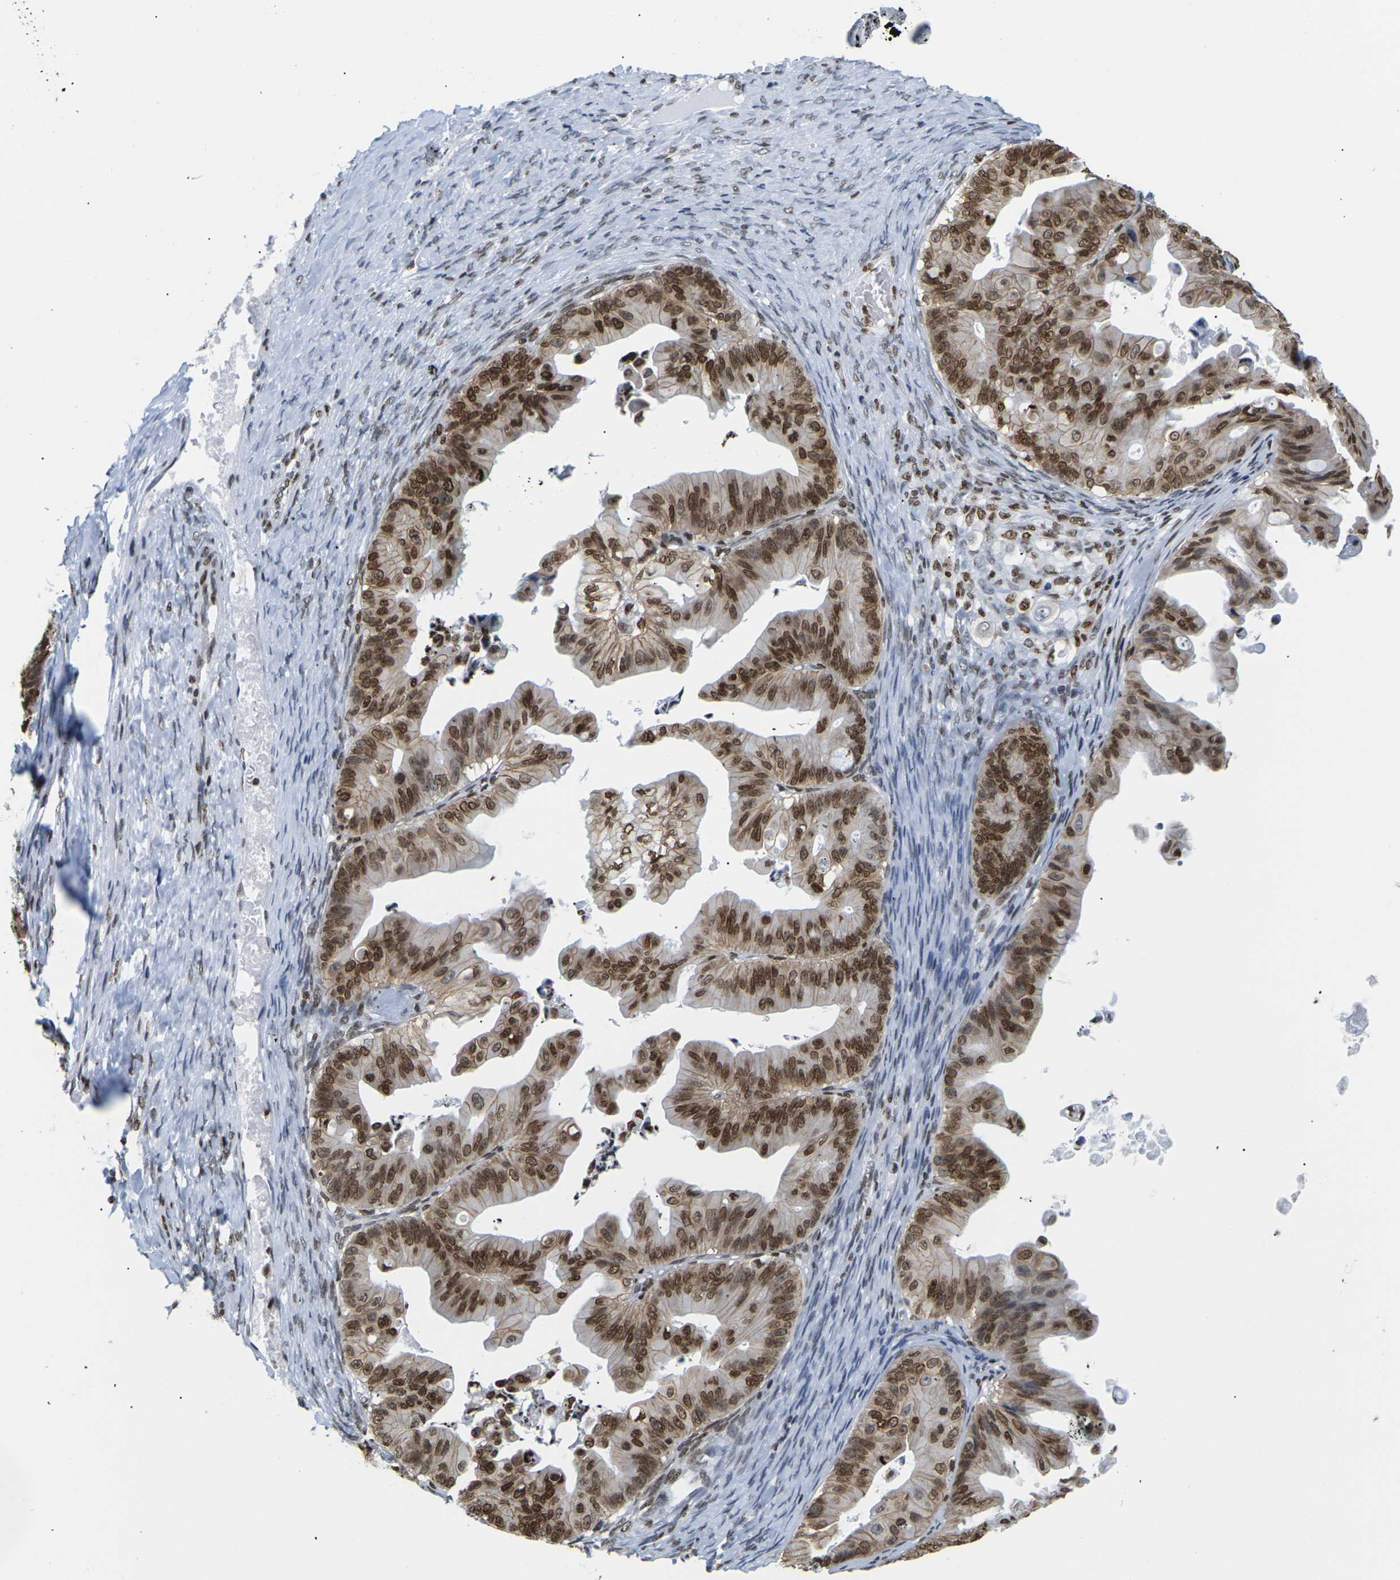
{"staining": {"intensity": "strong", "quantity": ">75%", "location": "cytoplasmic/membranous,nuclear"}, "tissue": "ovarian cancer", "cell_type": "Tumor cells", "image_type": "cancer", "snomed": [{"axis": "morphology", "description": "Cystadenocarcinoma, mucinous, NOS"}, {"axis": "topography", "description": "Ovary"}], "caption": "A micrograph of human ovarian mucinous cystadenocarcinoma stained for a protein exhibits strong cytoplasmic/membranous and nuclear brown staining in tumor cells.", "gene": "H2AC21", "patient": {"sex": "female", "age": 37}}